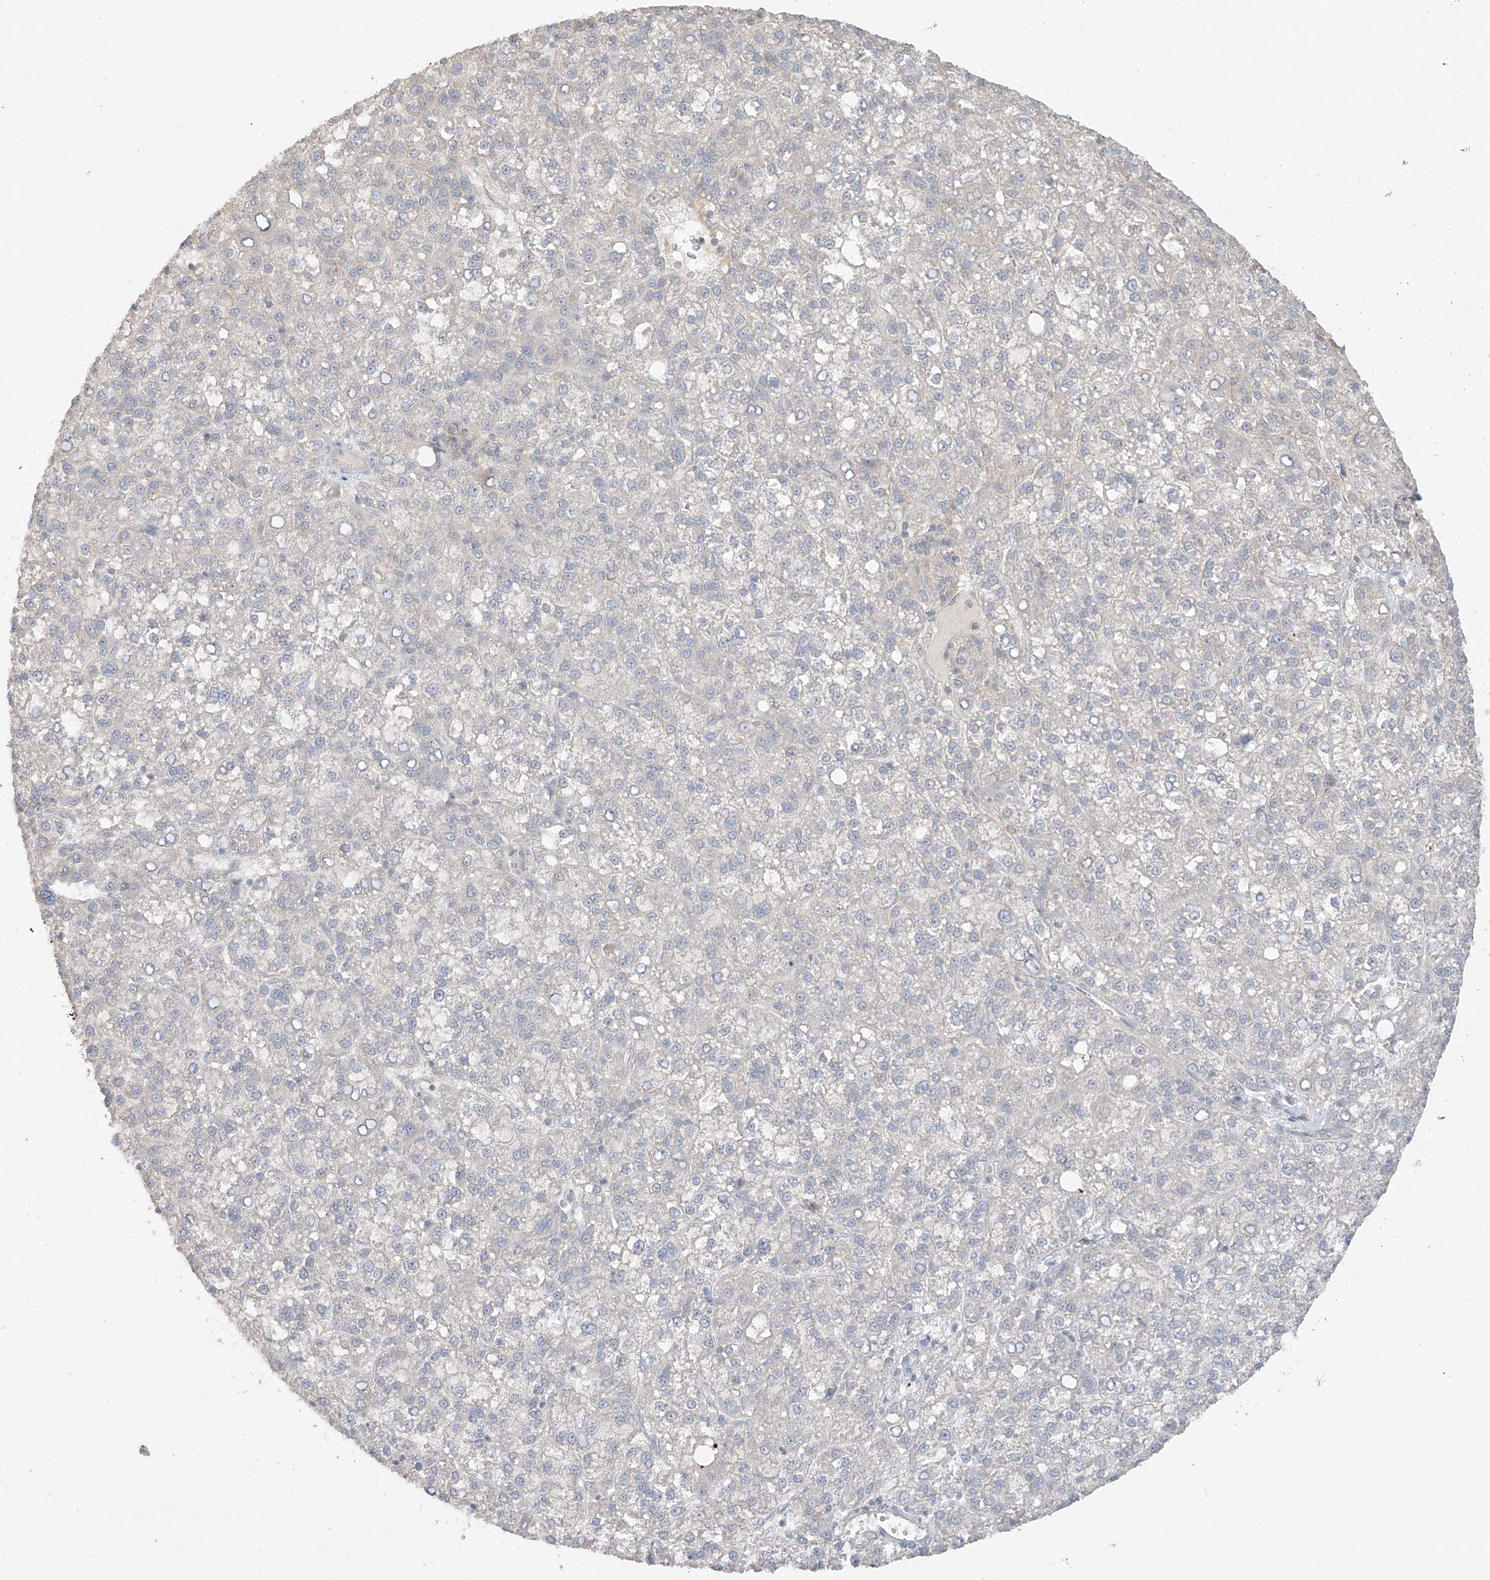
{"staining": {"intensity": "negative", "quantity": "none", "location": "none"}, "tissue": "liver cancer", "cell_type": "Tumor cells", "image_type": "cancer", "snomed": [{"axis": "morphology", "description": "Carcinoma, Hepatocellular, NOS"}, {"axis": "topography", "description": "Liver"}], "caption": "Tumor cells show no significant expression in liver cancer (hepatocellular carcinoma).", "gene": "ANGEL2", "patient": {"sex": "female", "age": 58}}